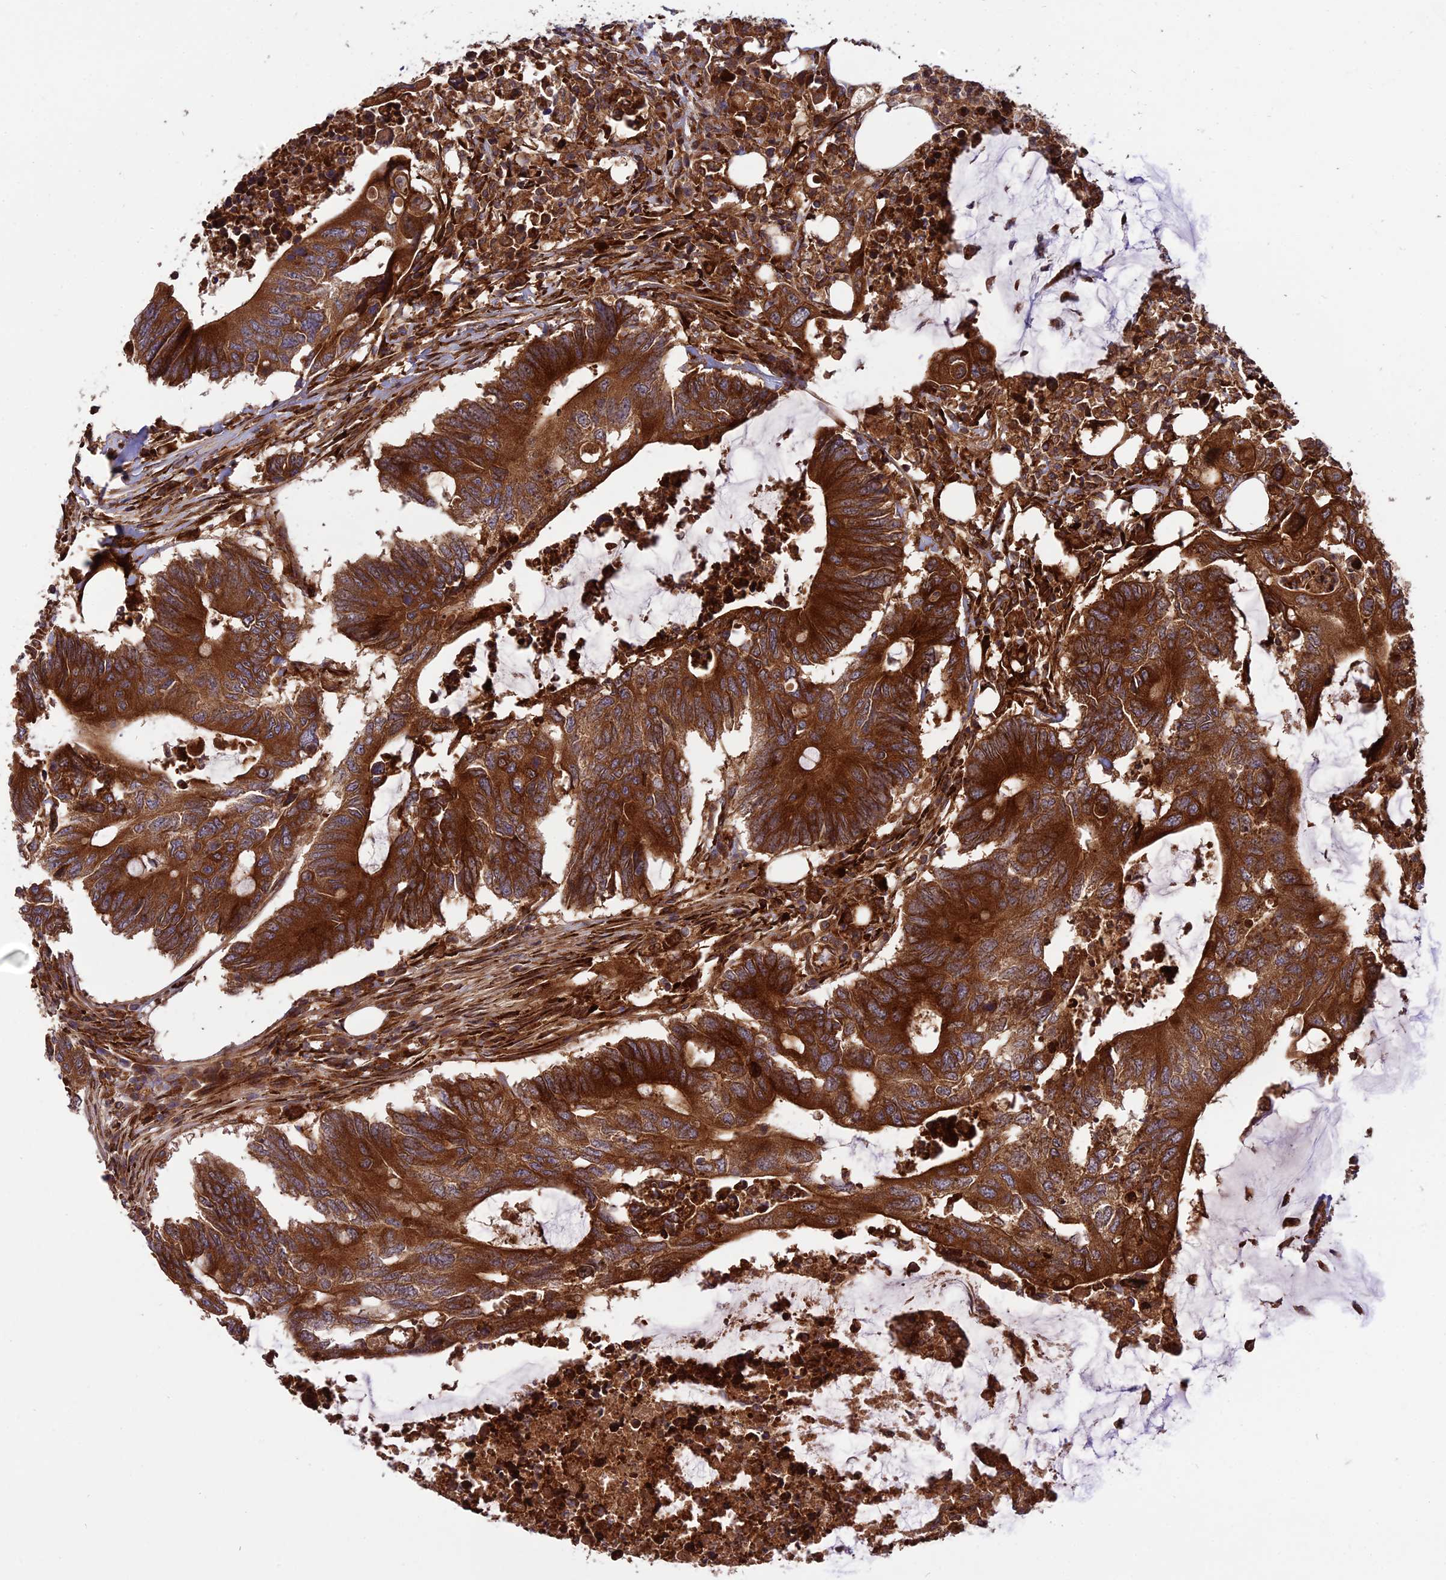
{"staining": {"intensity": "strong", "quantity": ">75%", "location": "cytoplasmic/membranous"}, "tissue": "colorectal cancer", "cell_type": "Tumor cells", "image_type": "cancer", "snomed": [{"axis": "morphology", "description": "Adenocarcinoma, NOS"}, {"axis": "topography", "description": "Colon"}], "caption": "Colorectal cancer stained with a brown dye demonstrates strong cytoplasmic/membranous positive staining in about >75% of tumor cells.", "gene": "ROCK1", "patient": {"sex": "male", "age": 71}}